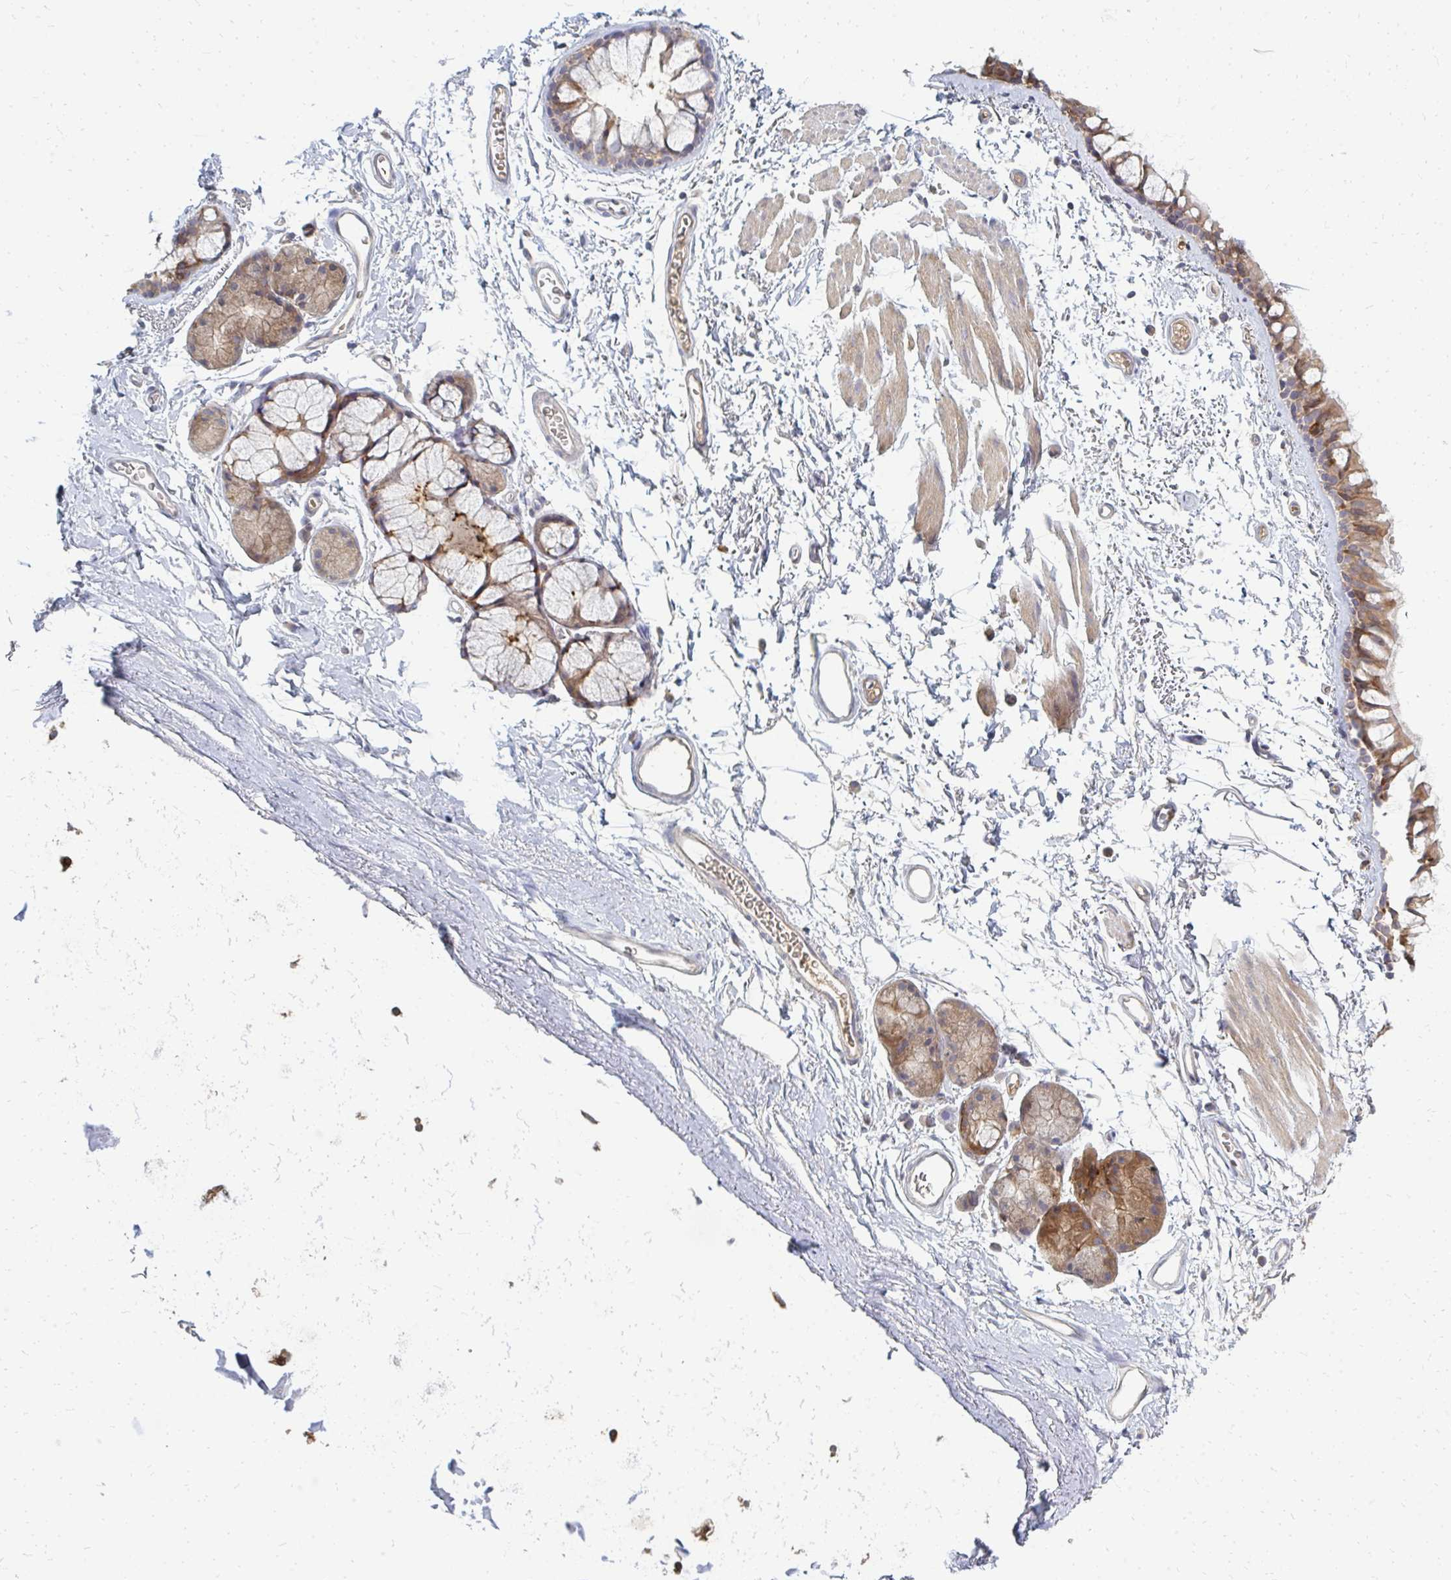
{"staining": {"intensity": "weak", "quantity": ">75%", "location": "cytoplasmic/membranous"}, "tissue": "bronchus", "cell_type": "Respiratory epithelial cells", "image_type": "normal", "snomed": [{"axis": "morphology", "description": "Normal tissue, NOS"}, {"axis": "topography", "description": "Cartilage tissue"}, {"axis": "topography", "description": "Bronchus"}], "caption": "Immunohistochemical staining of benign bronchus shows low levels of weak cytoplasmic/membranous expression in approximately >75% of respiratory epithelial cells. The protein of interest is stained brown, and the nuclei are stained in blue (DAB (3,3'-diaminobenzidine) IHC with brightfield microscopy, high magnification).", "gene": "ZNF285", "patient": {"sex": "female", "age": 79}}